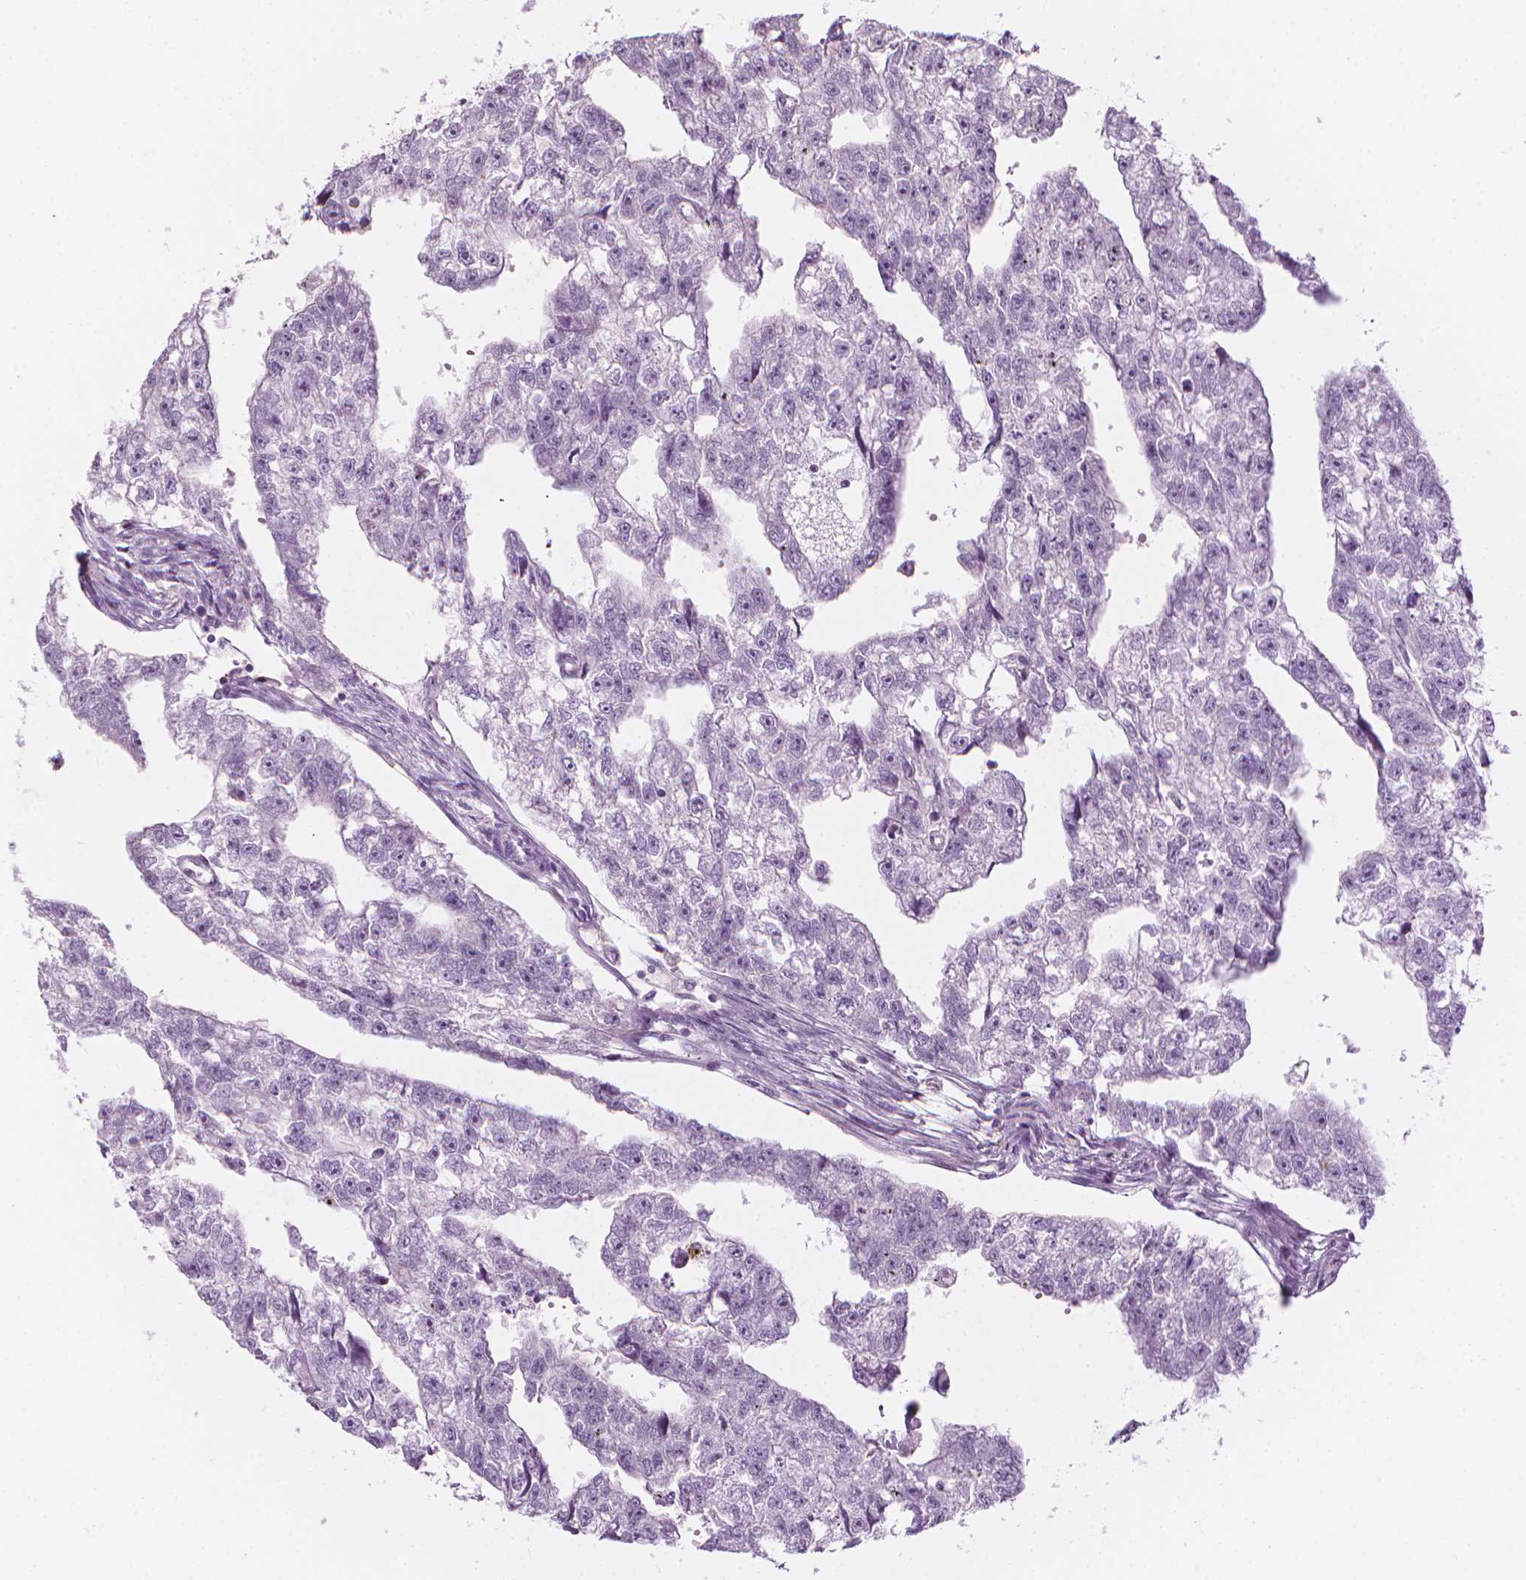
{"staining": {"intensity": "negative", "quantity": "none", "location": "none"}, "tissue": "testis cancer", "cell_type": "Tumor cells", "image_type": "cancer", "snomed": [{"axis": "morphology", "description": "Carcinoma, Embryonal, NOS"}, {"axis": "morphology", "description": "Teratoma, malignant, NOS"}, {"axis": "topography", "description": "Testis"}], "caption": "Immunohistochemistry of human teratoma (malignant) (testis) displays no expression in tumor cells.", "gene": "SHMT1", "patient": {"sex": "male", "age": 44}}